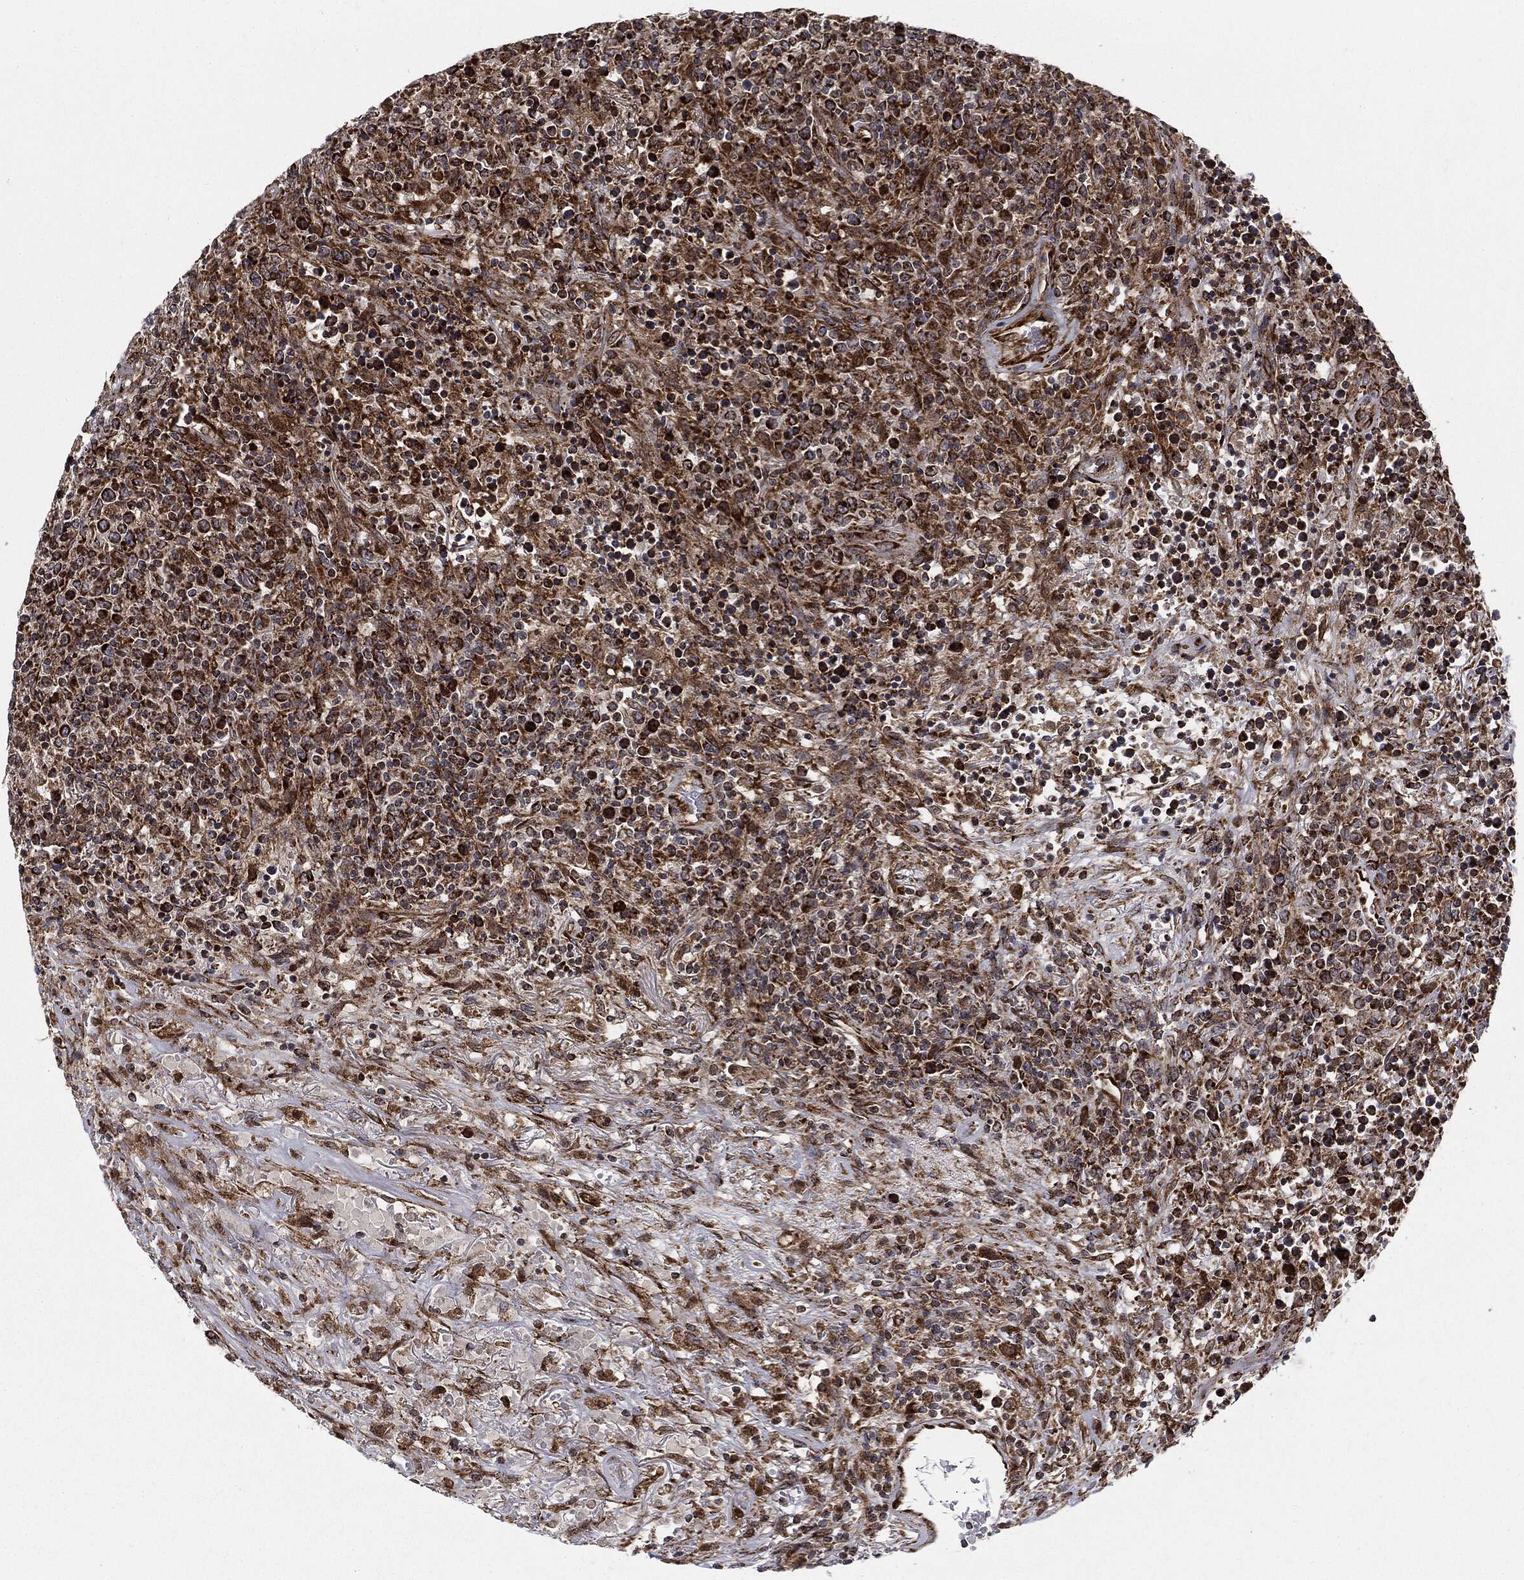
{"staining": {"intensity": "moderate", "quantity": ">75%", "location": "cytoplasmic/membranous"}, "tissue": "lymphoma", "cell_type": "Tumor cells", "image_type": "cancer", "snomed": [{"axis": "morphology", "description": "Malignant lymphoma, non-Hodgkin's type, High grade"}, {"axis": "topography", "description": "Lung"}], "caption": "Brown immunohistochemical staining in malignant lymphoma, non-Hodgkin's type (high-grade) displays moderate cytoplasmic/membranous staining in approximately >75% of tumor cells.", "gene": "CYLD", "patient": {"sex": "male", "age": 79}}